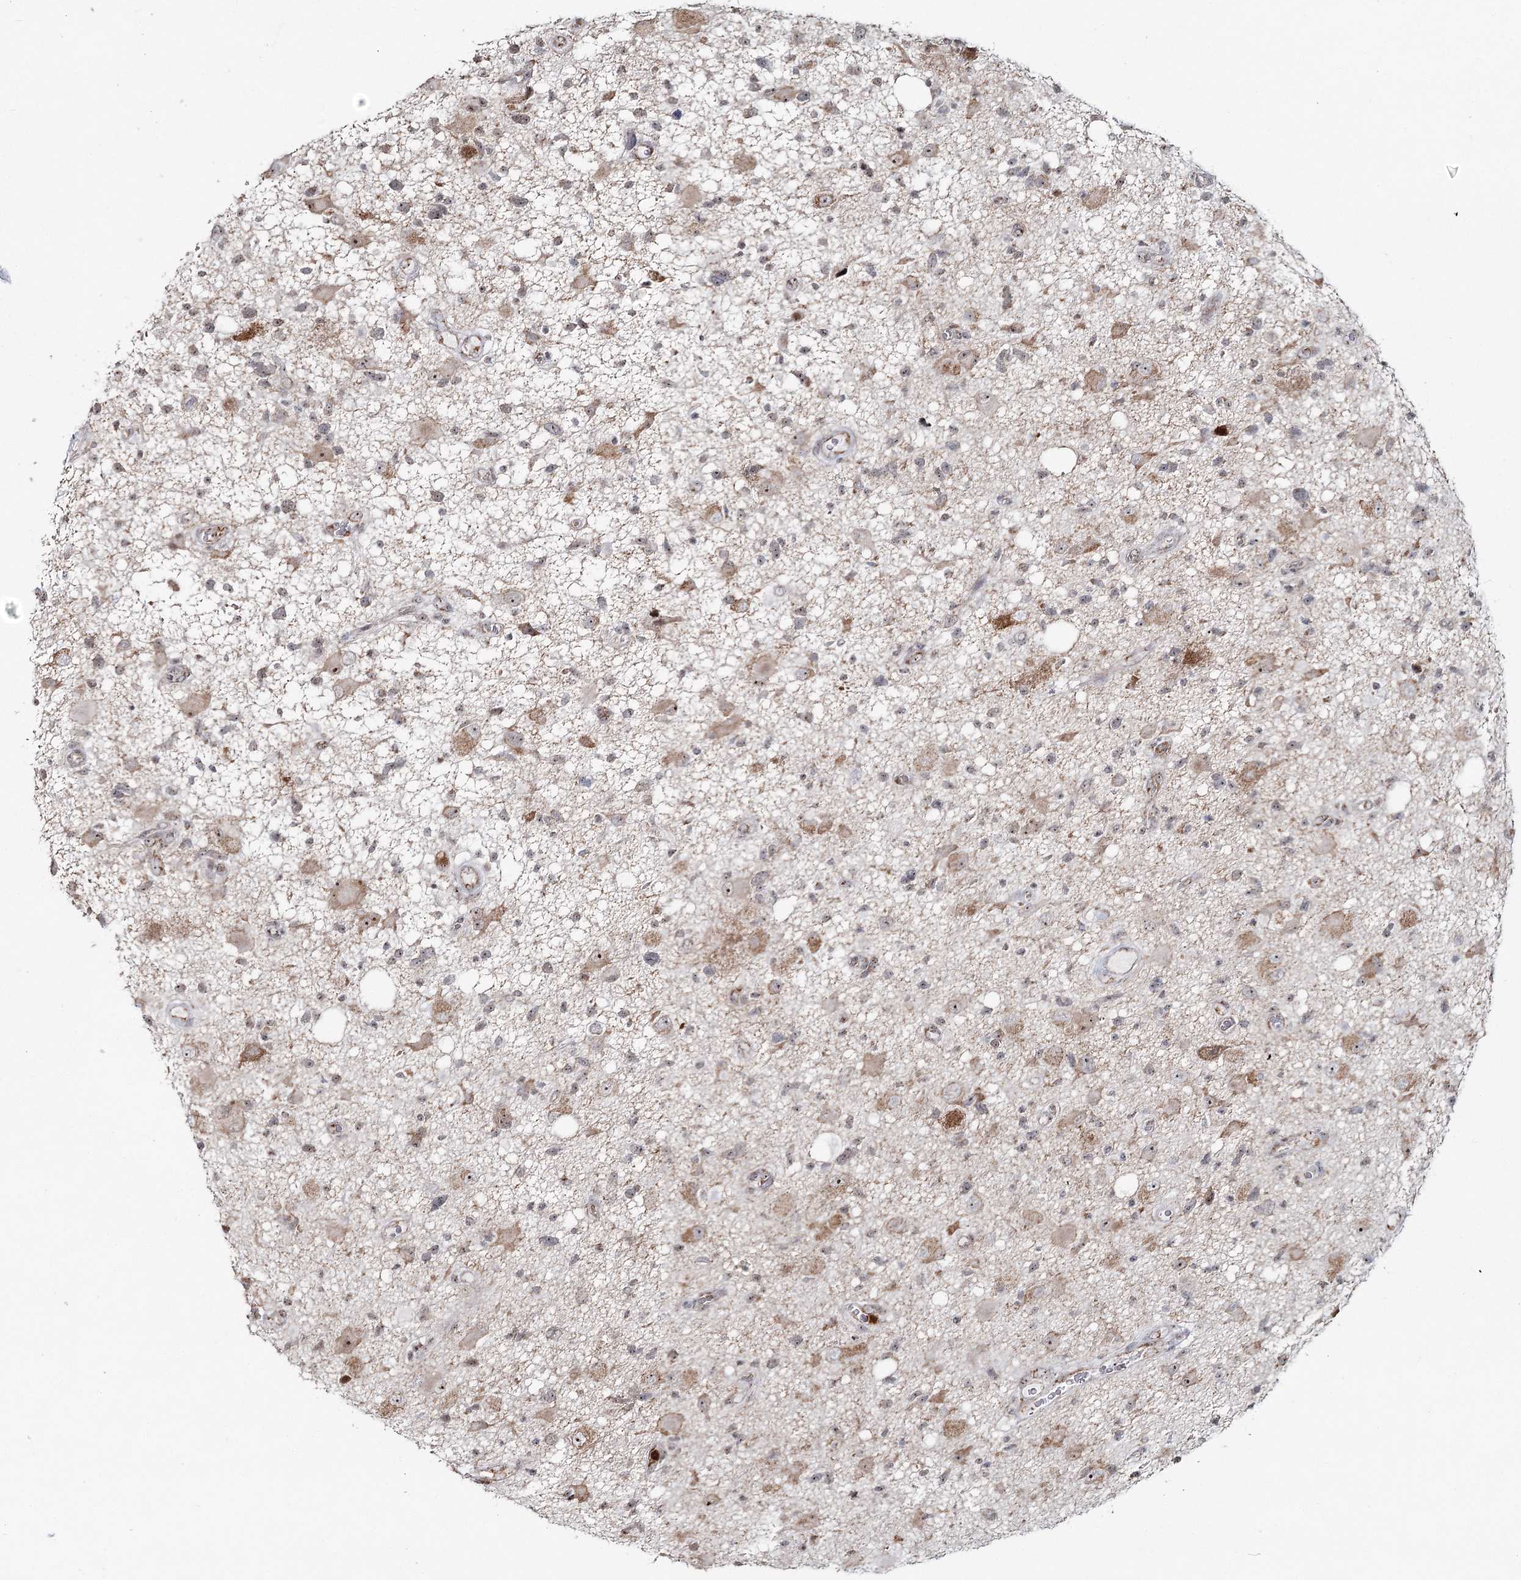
{"staining": {"intensity": "weak", "quantity": "25%-75%", "location": "cytoplasmic/membranous,nuclear"}, "tissue": "glioma", "cell_type": "Tumor cells", "image_type": "cancer", "snomed": [{"axis": "morphology", "description": "Glioma, malignant, High grade"}, {"axis": "topography", "description": "Brain"}], "caption": "DAB immunohistochemical staining of human glioma exhibits weak cytoplasmic/membranous and nuclear protein staining in about 25%-75% of tumor cells.", "gene": "ATAD1", "patient": {"sex": "male", "age": 33}}